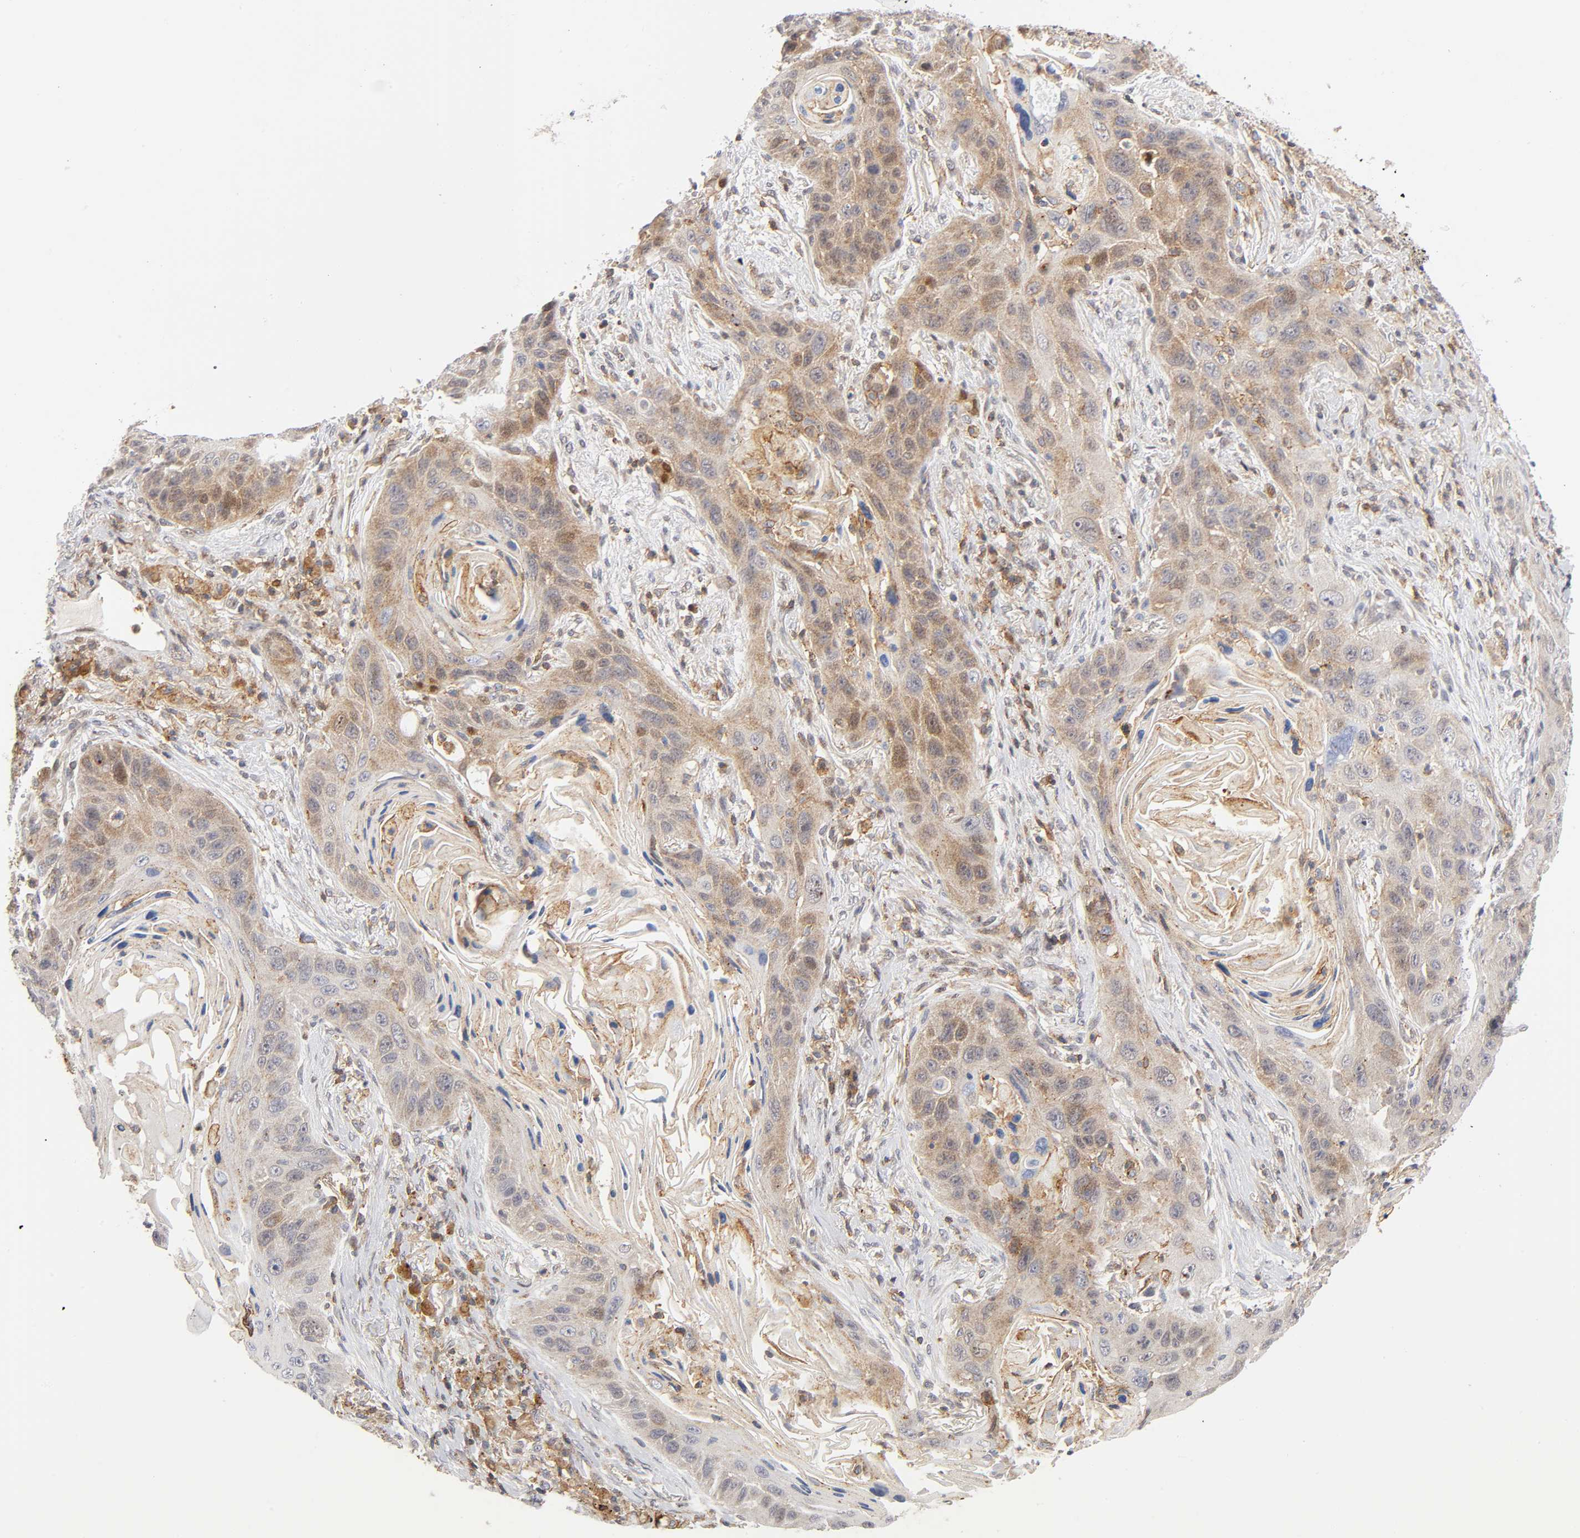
{"staining": {"intensity": "weak", "quantity": "25%-75%", "location": "cytoplasmic/membranous"}, "tissue": "lung cancer", "cell_type": "Tumor cells", "image_type": "cancer", "snomed": [{"axis": "morphology", "description": "Squamous cell carcinoma, NOS"}, {"axis": "topography", "description": "Lung"}], "caption": "Protein staining demonstrates weak cytoplasmic/membranous positivity in about 25%-75% of tumor cells in lung cancer (squamous cell carcinoma).", "gene": "ANXA7", "patient": {"sex": "female", "age": 67}}